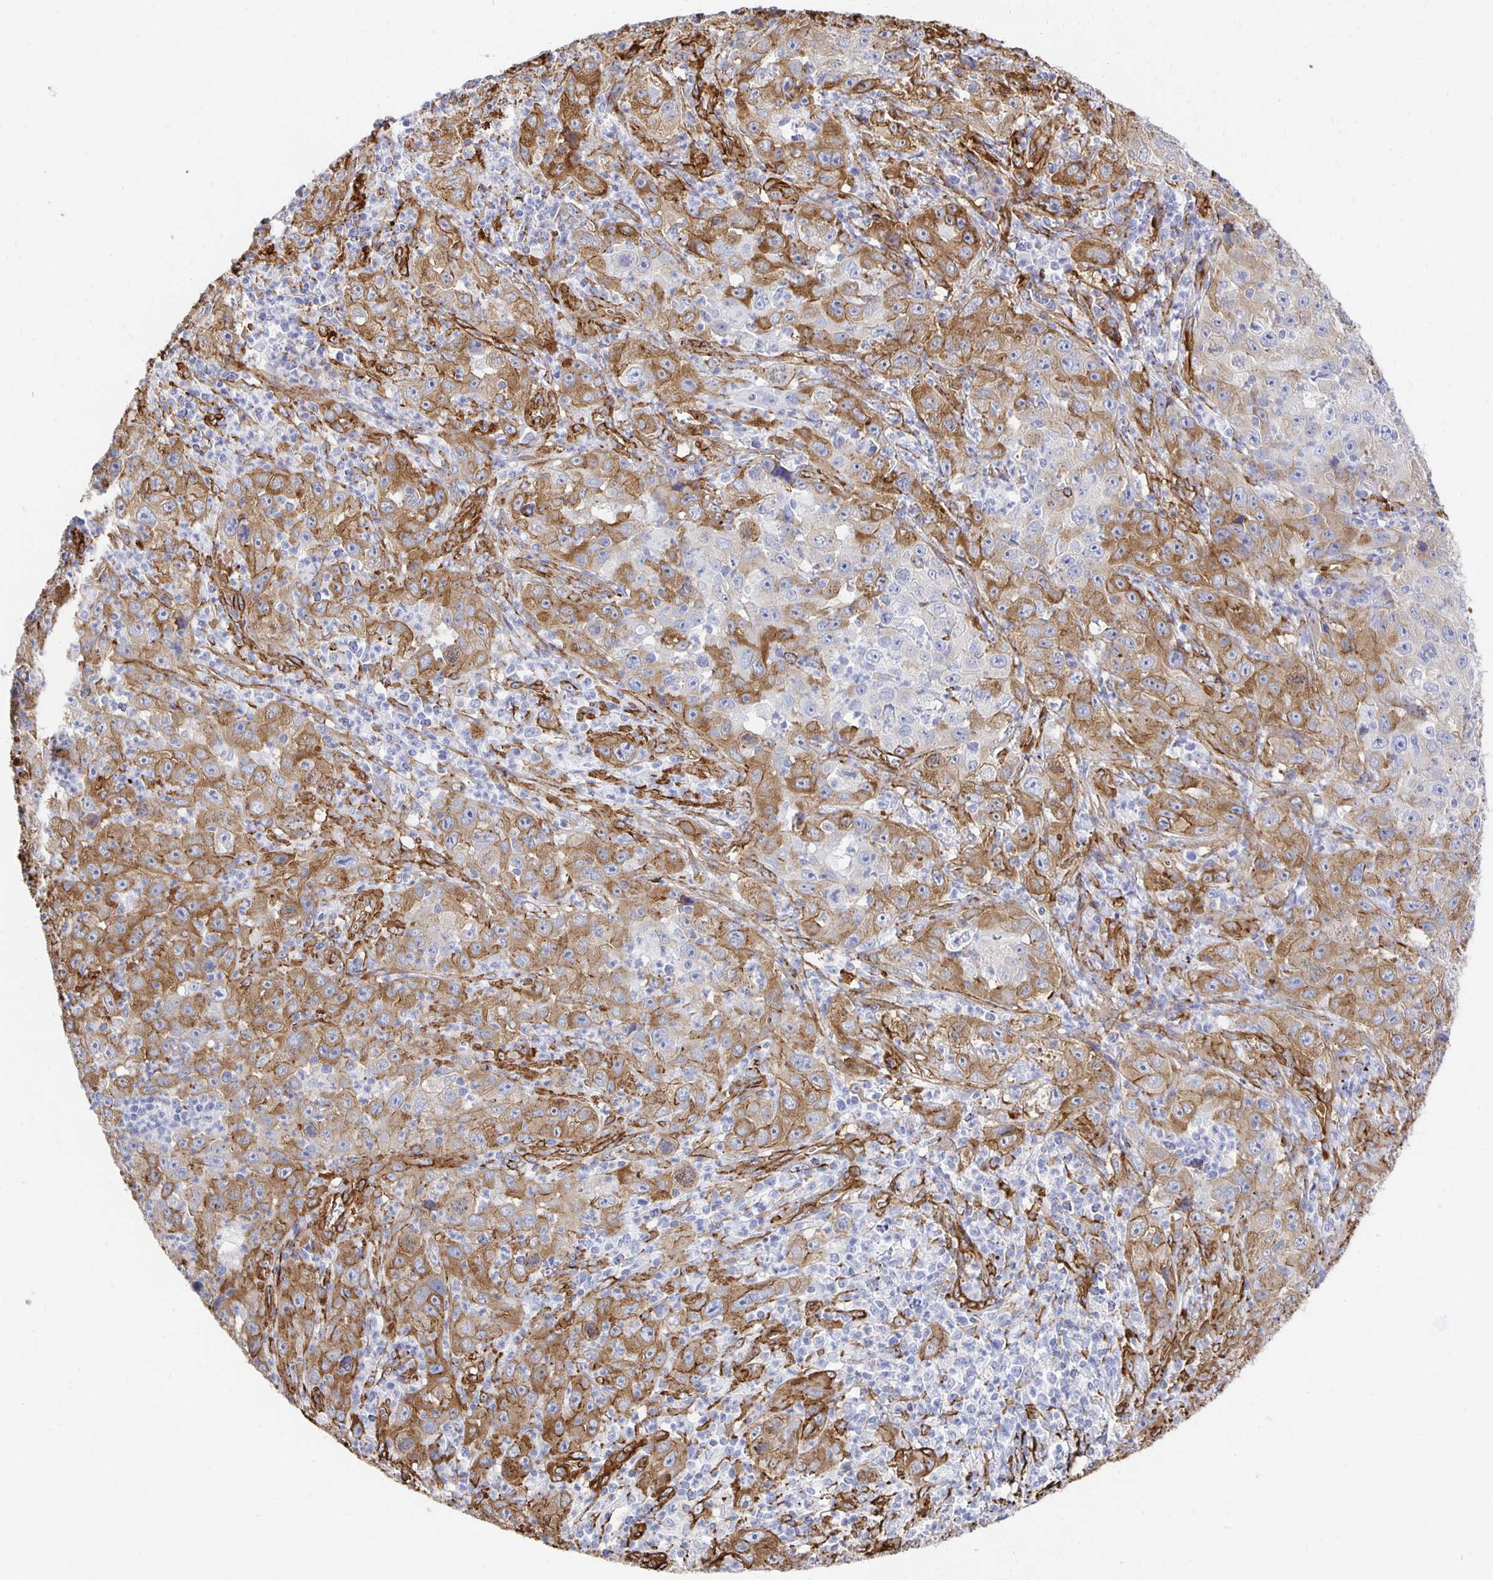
{"staining": {"intensity": "moderate", "quantity": "25%-75%", "location": "cytoplasmic/membranous"}, "tissue": "lung cancer", "cell_type": "Tumor cells", "image_type": "cancer", "snomed": [{"axis": "morphology", "description": "Squamous cell carcinoma, NOS"}, {"axis": "topography", "description": "Lung"}], "caption": "High-magnification brightfield microscopy of squamous cell carcinoma (lung) stained with DAB (brown) and counterstained with hematoxylin (blue). tumor cells exhibit moderate cytoplasmic/membranous positivity is identified in about25%-75% of cells. (Brightfield microscopy of DAB IHC at high magnification).", "gene": "VIPR2", "patient": {"sex": "male", "age": 71}}